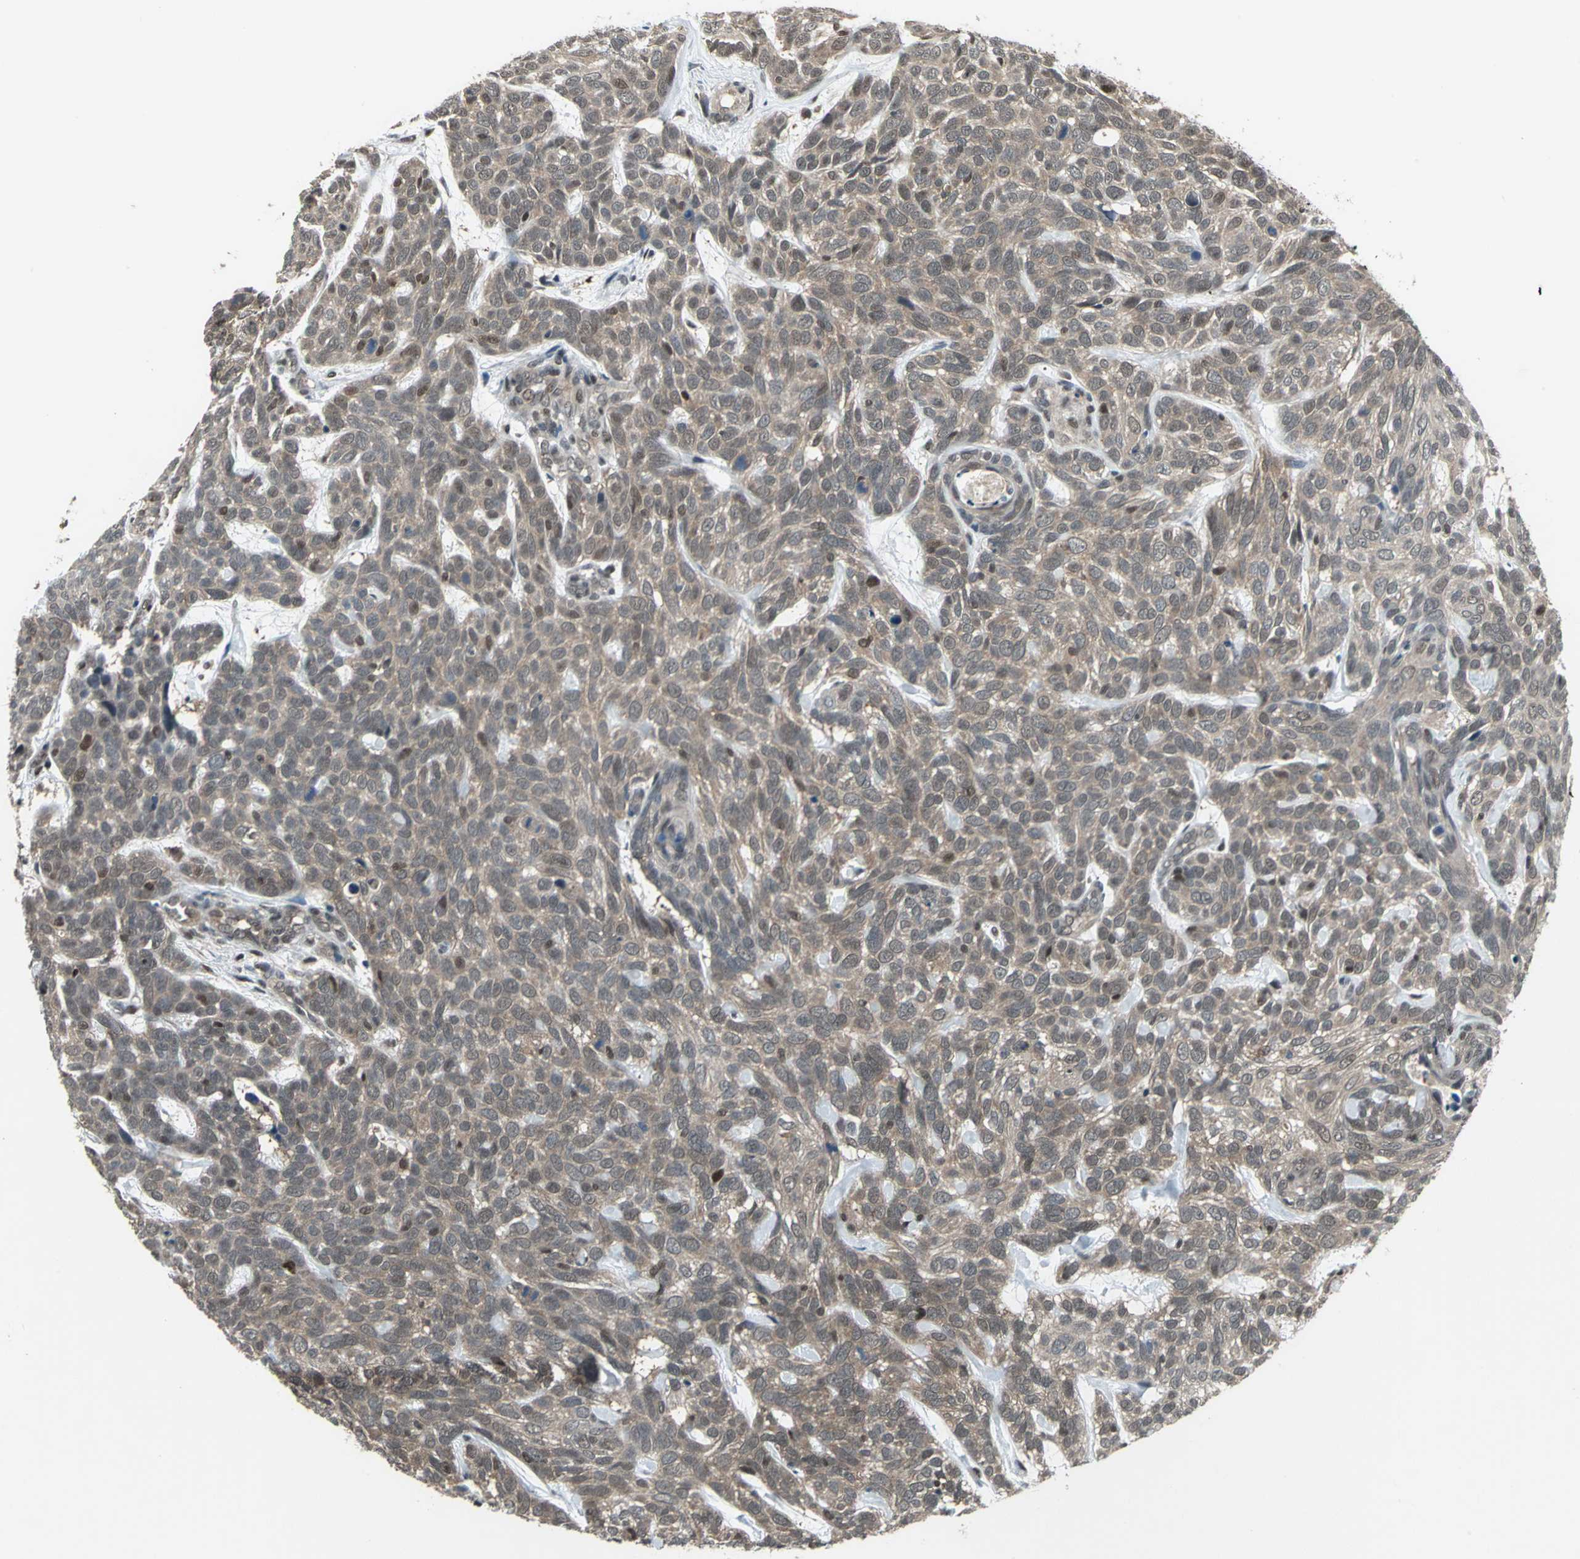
{"staining": {"intensity": "weak", "quantity": ">75%", "location": "cytoplasmic/membranous,nuclear"}, "tissue": "skin cancer", "cell_type": "Tumor cells", "image_type": "cancer", "snomed": [{"axis": "morphology", "description": "Basal cell carcinoma"}, {"axis": "topography", "description": "Skin"}], "caption": "Protein expression by immunohistochemistry shows weak cytoplasmic/membranous and nuclear expression in approximately >75% of tumor cells in basal cell carcinoma (skin).", "gene": "COPS5", "patient": {"sex": "male", "age": 87}}